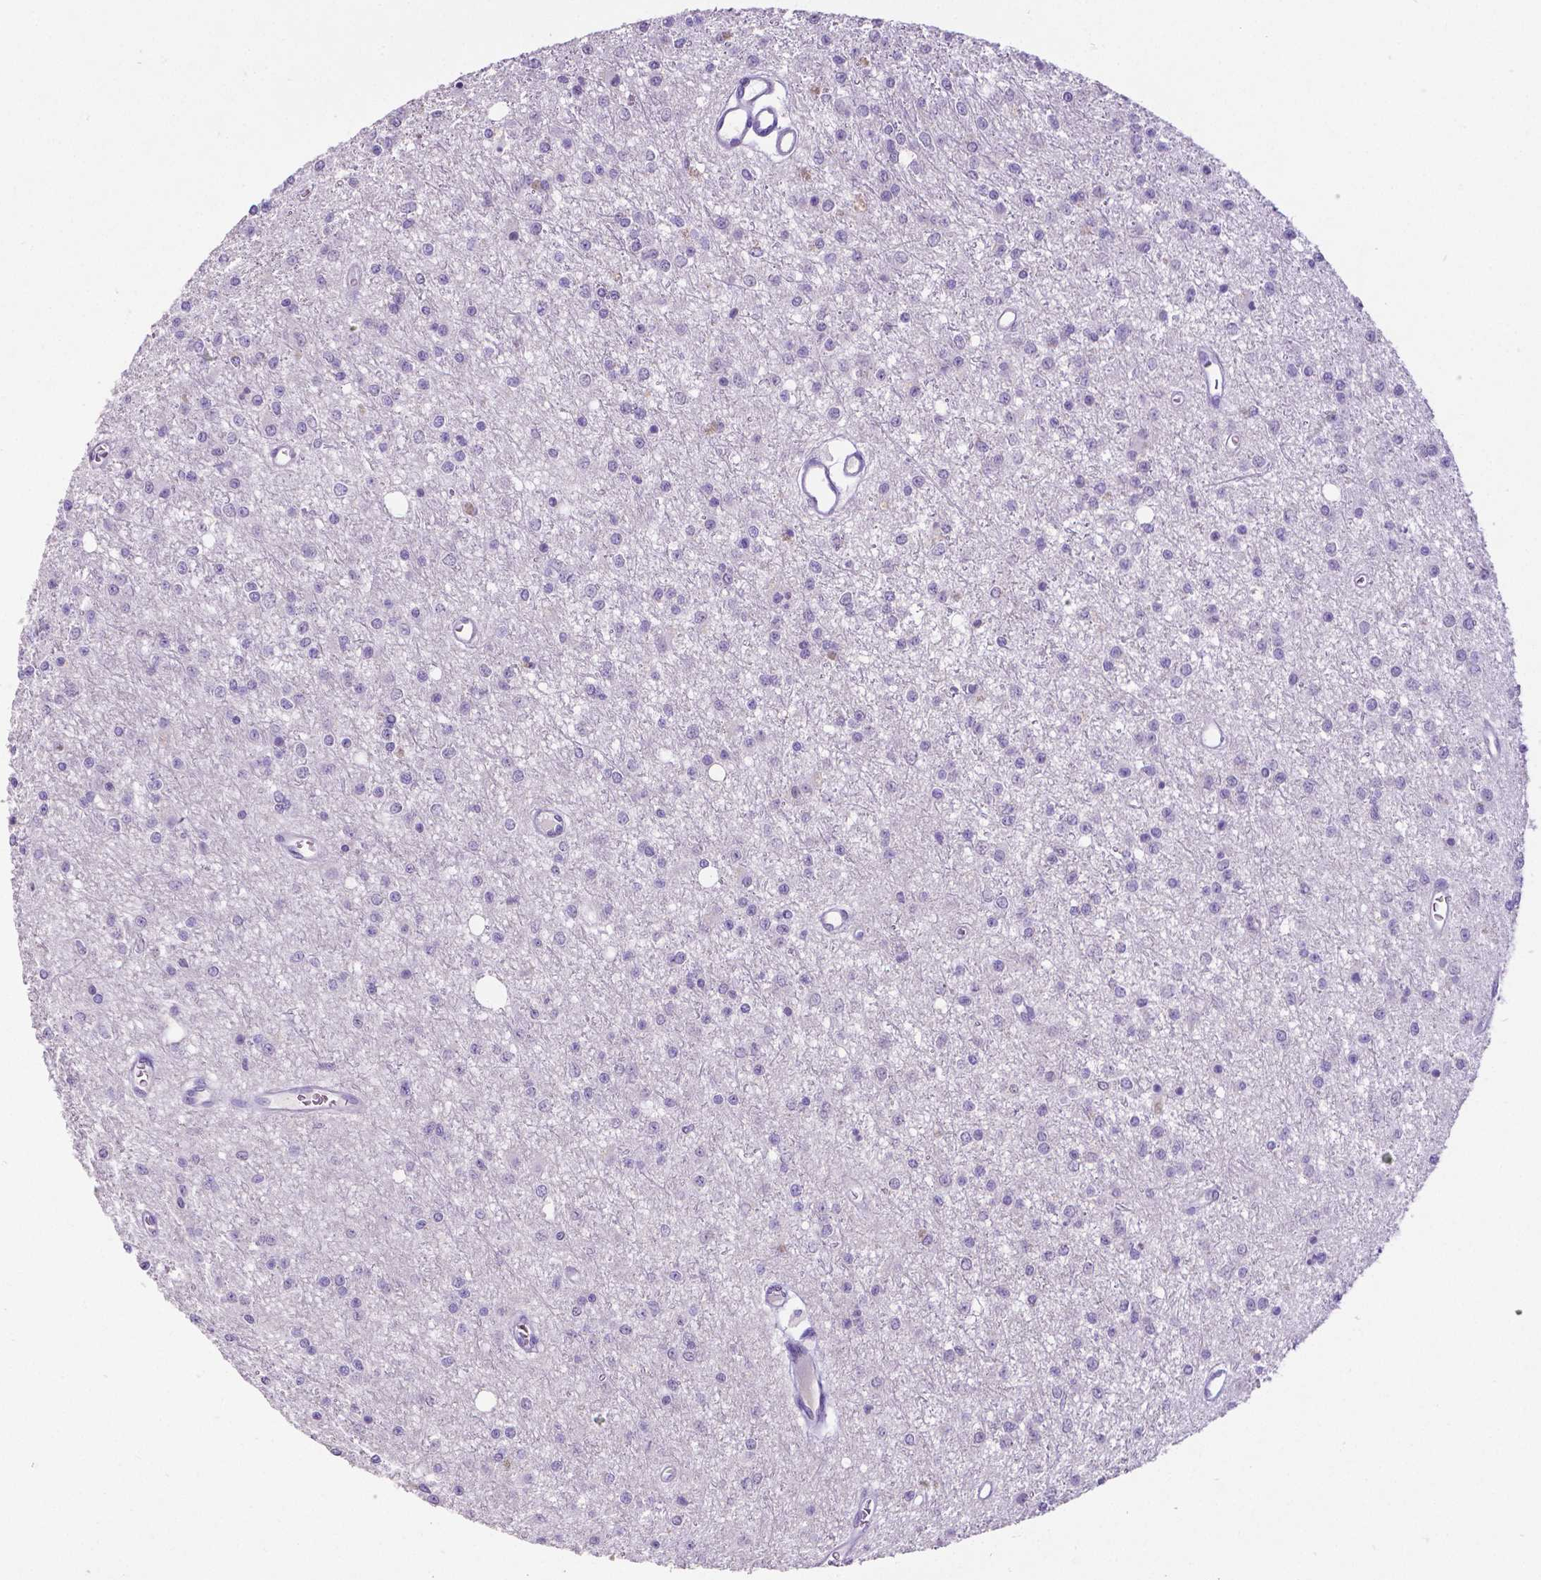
{"staining": {"intensity": "negative", "quantity": "none", "location": "none"}, "tissue": "glioma", "cell_type": "Tumor cells", "image_type": "cancer", "snomed": [{"axis": "morphology", "description": "Glioma, malignant, Low grade"}, {"axis": "topography", "description": "Brain"}], "caption": "Tumor cells are negative for protein expression in human glioma.", "gene": "SATB2", "patient": {"sex": "female", "age": 45}}